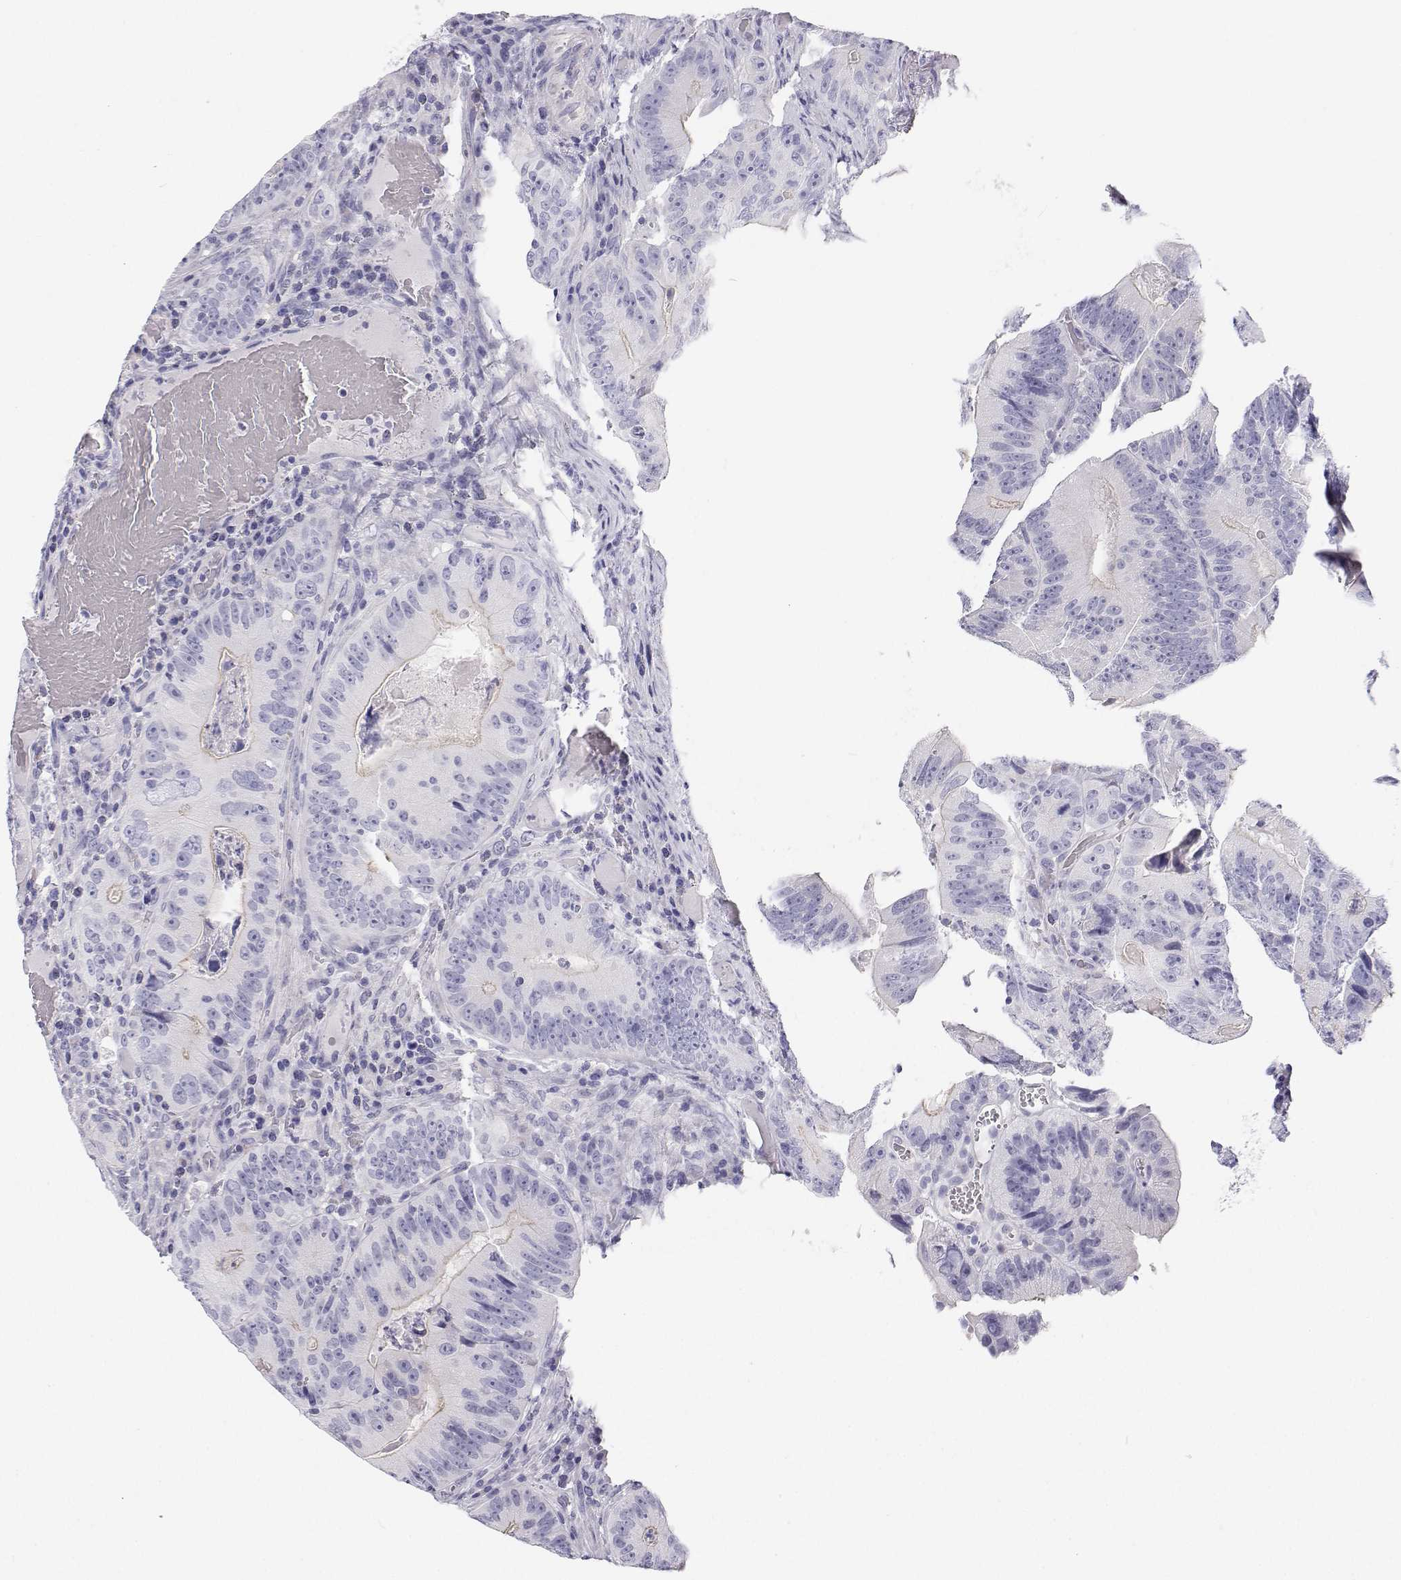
{"staining": {"intensity": "negative", "quantity": "none", "location": "none"}, "tissue": "colorectal cancer", "cell_type": "Tumor cells", "image_type": "cancer", "snomed": [{"axis": "morphology", "description": "Adenocarcinoma, NOS"}, {"axis": "topography", "description": "Colon"}], "caption": "Immunohistochemical staining of colorectal cancer exhibits no significant expression in tumor cells.", "gene": "BHMT", "patient": {"sex": "female", "age": 86}}